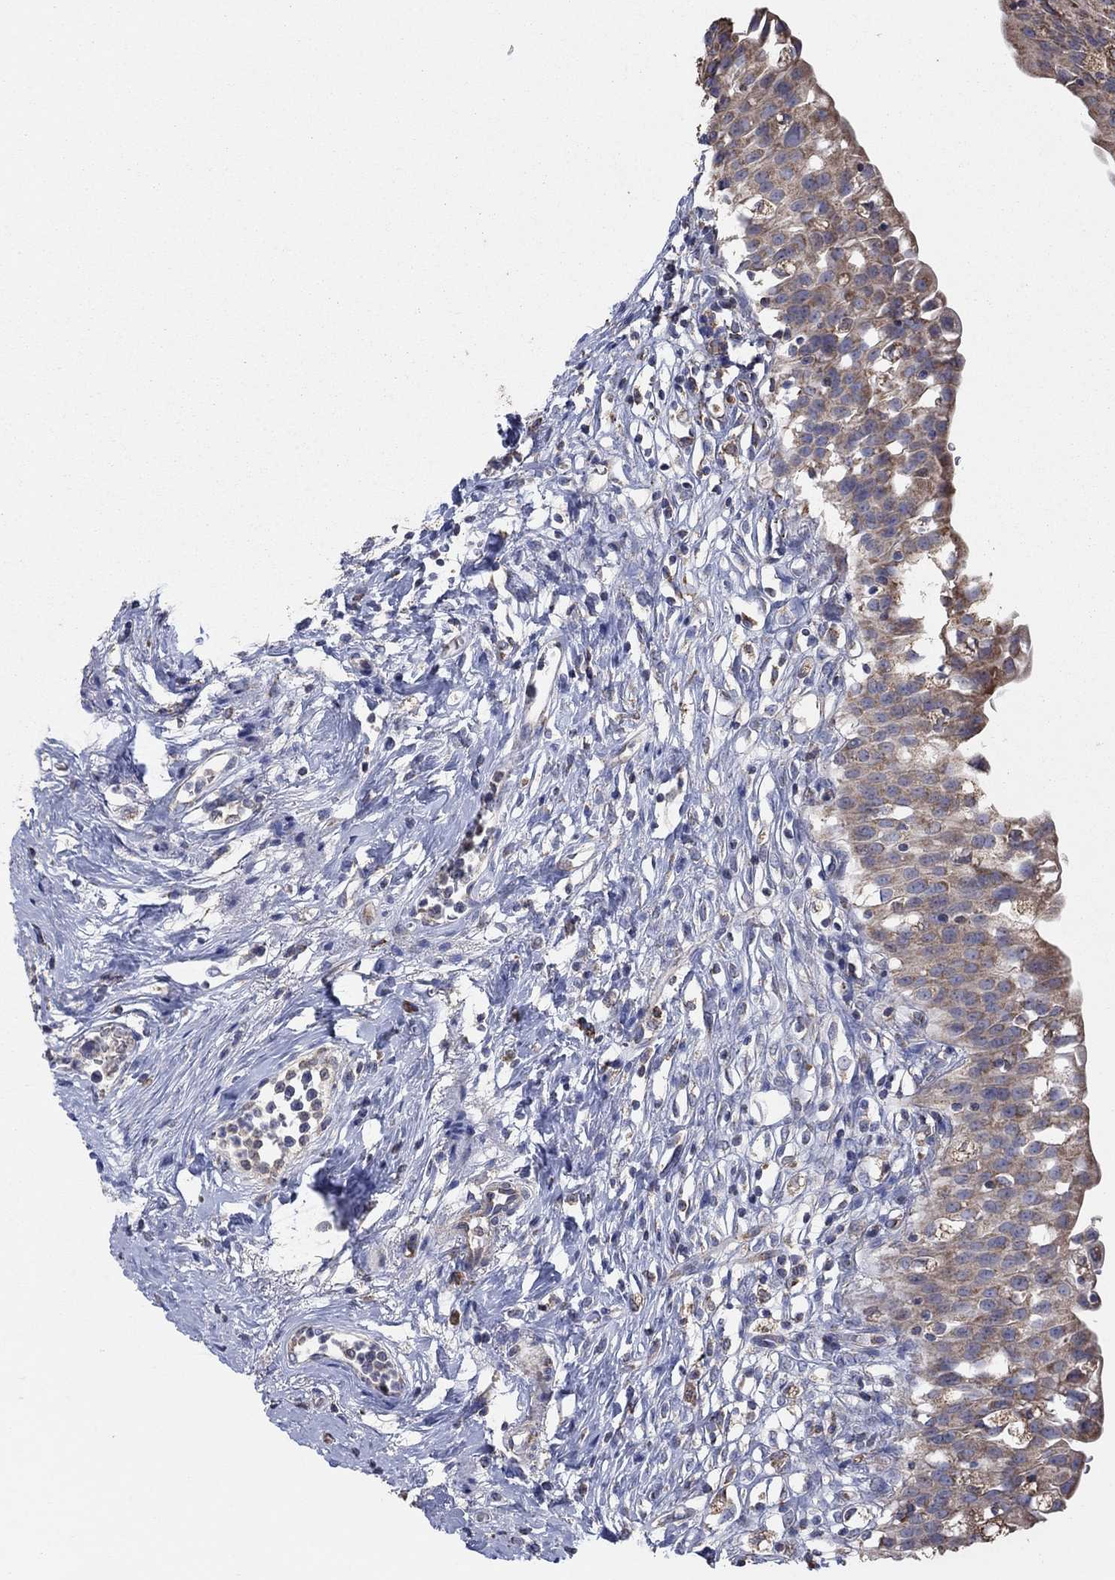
{"staining": {"intensity": "moderate", "quantity": "25%-75%", "location": "cytoplasmic/membranous"}, "tissue": "urinary bladder", "cell_type": "Urothelial cells", "image_type": "normal", "snomed": [{"axis": "morphology", "description": "Normal tissue, NOS"}, {"axis": "topography", "description": "Urinary bladder"}], "caption": "Immunohistochemistry photomicrograph of normal urinary bladder: urinary bladder stained using immunohistochemistry exhibits medium levels of moderate protein expression localized specifically in the cytoplasmic/membranous of urothelial cells, appearing as a cytoplasmic/membranous brown color.", "gene": "NCEH1", "patient": {"sex": "male", "age": 76}}